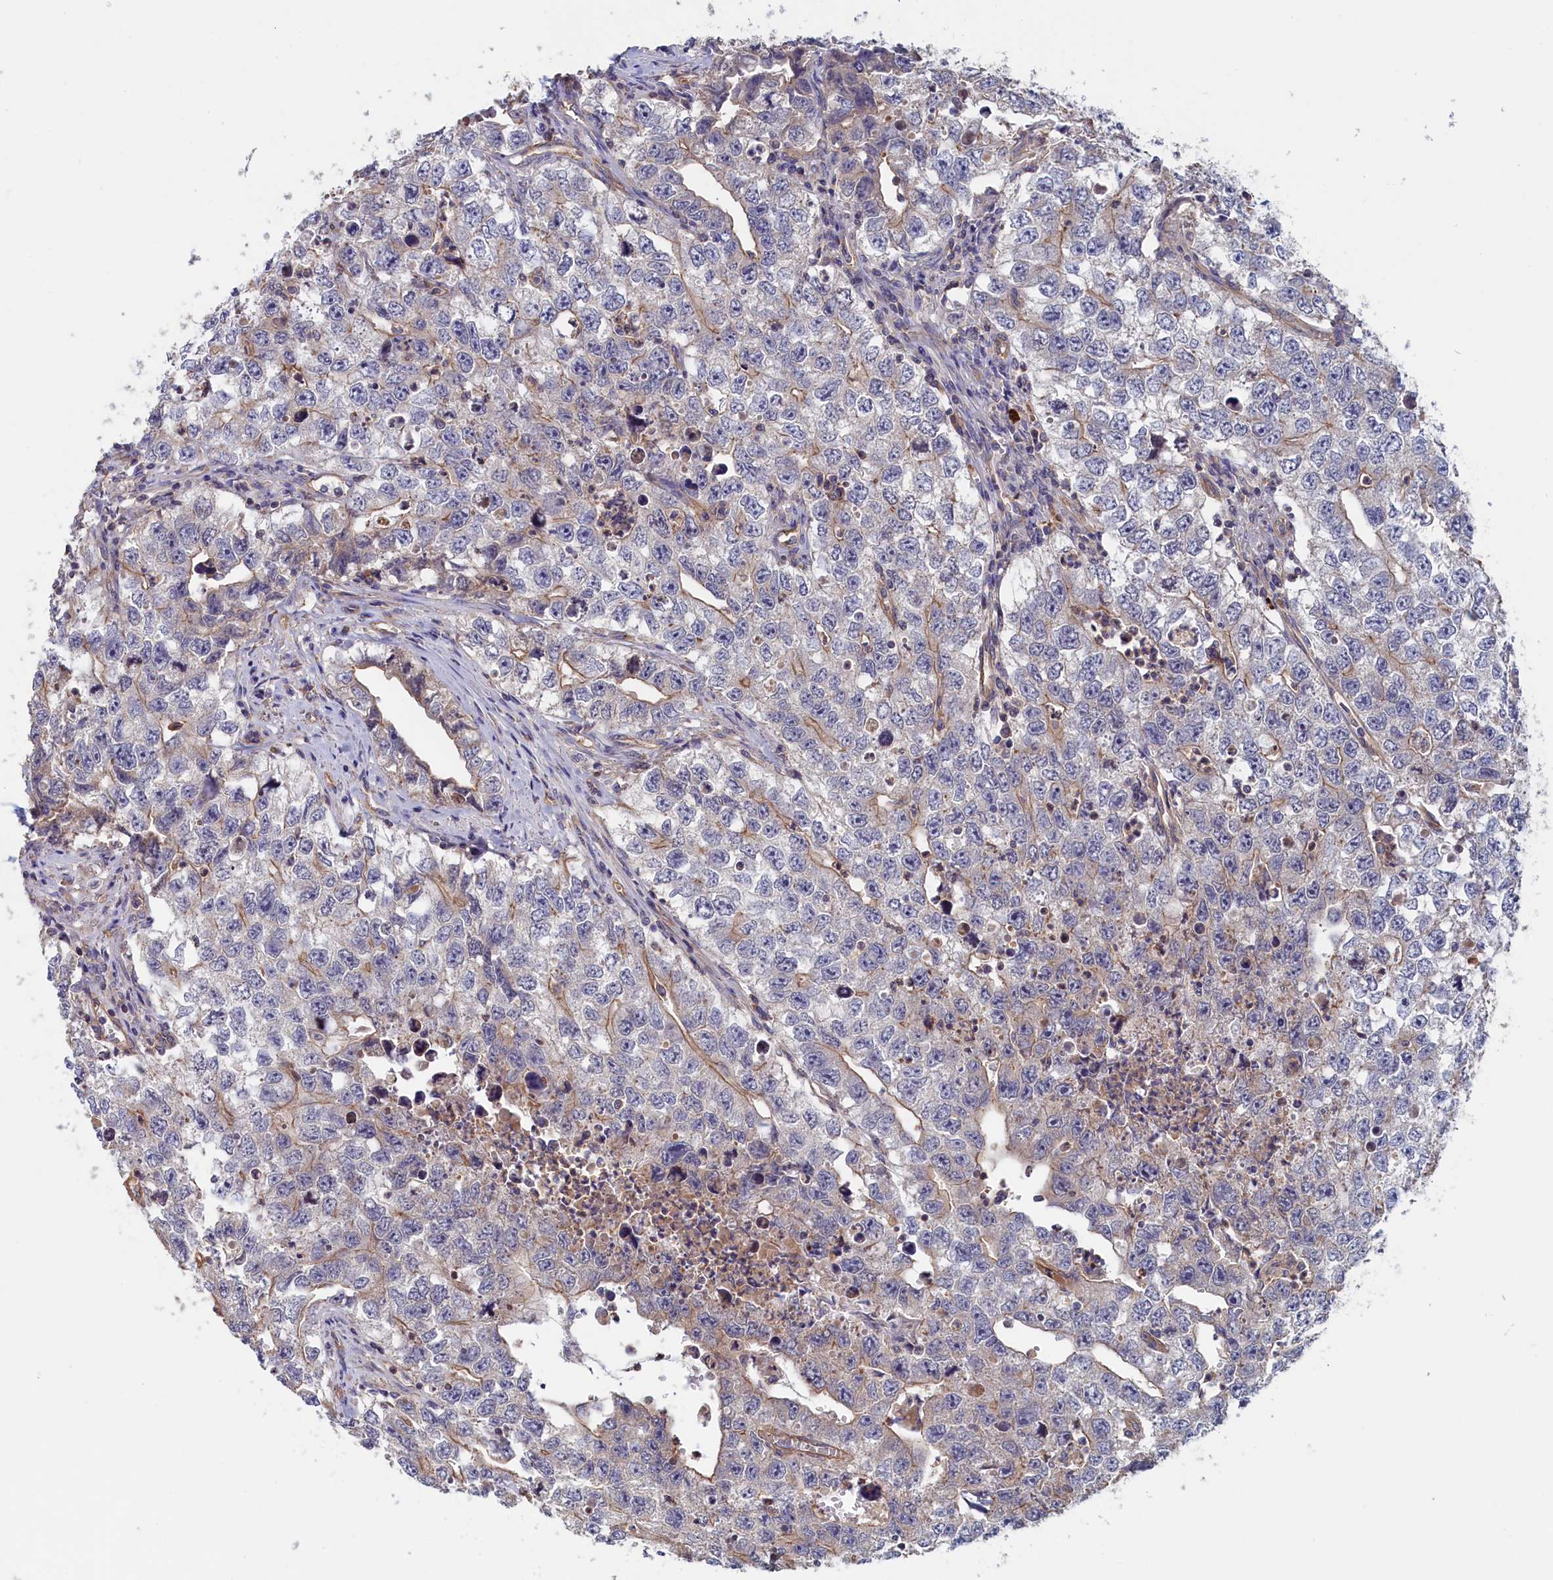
{"staining": {"intensity": "moderate", "quantity": "<25%", "location": "cytoplasmic/membranous"}, "tissue": "testis cancer", "cell_type": "Tumor cells", "image_type": "cancer", "snomed": [{"axis": "morphology", "description": "Seminoma, NOS"}, {"axis": "morphology", "description": "Carcinoma, Embryonal, NOS"}, {"axis": "topography", "description": "Testis"}], "caption": "Approximately <25% of tumor cells in human testis cancer display moderate cytoplasmic/membranous protein expression as visualized by brown immunohistochemical staining.", "gene": "ANKRD2", "patient": {"sex": "male", "age": 43}}